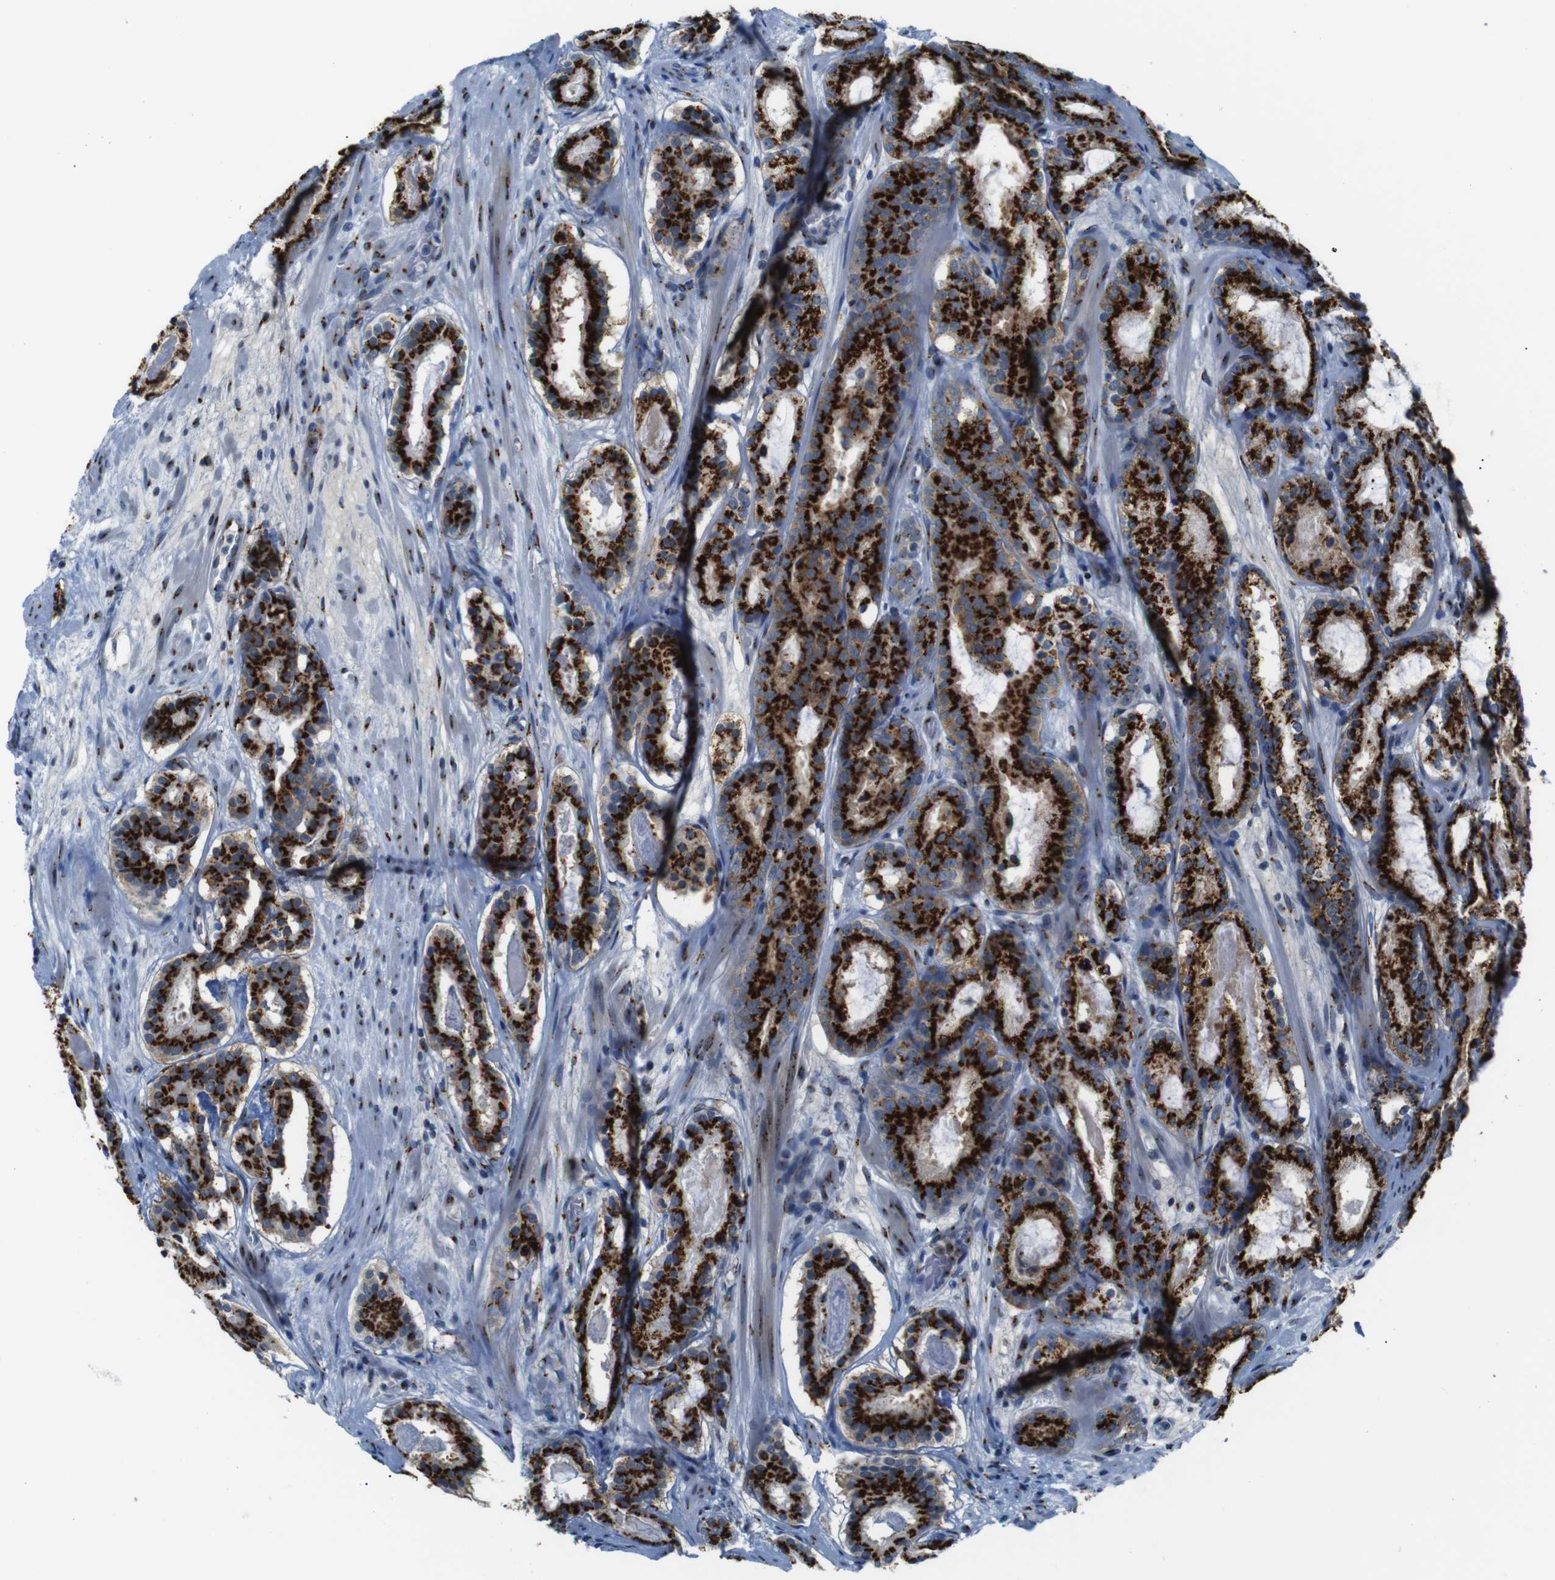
{"staining": {"intensity": "strong", "quantity": ">75%", "location": "cytoplasmic/membranous"}, "tissue": "prostate cancer", "cell_type": "Tumor cells", "image_type": "cancer", "snomed": [{"axis": "morphology", "description": "Adenocarcinoma, Low grade"}, {"axis": "topography", "description": "Prostate"}], "caption": "Human prostate cancer (low-grade adenocarcinoma) stained with a protein marker exhibits strong staining in tumor cells.", "gene": "TGOLN2", "patient": {"sex": "male", "age": 69}}